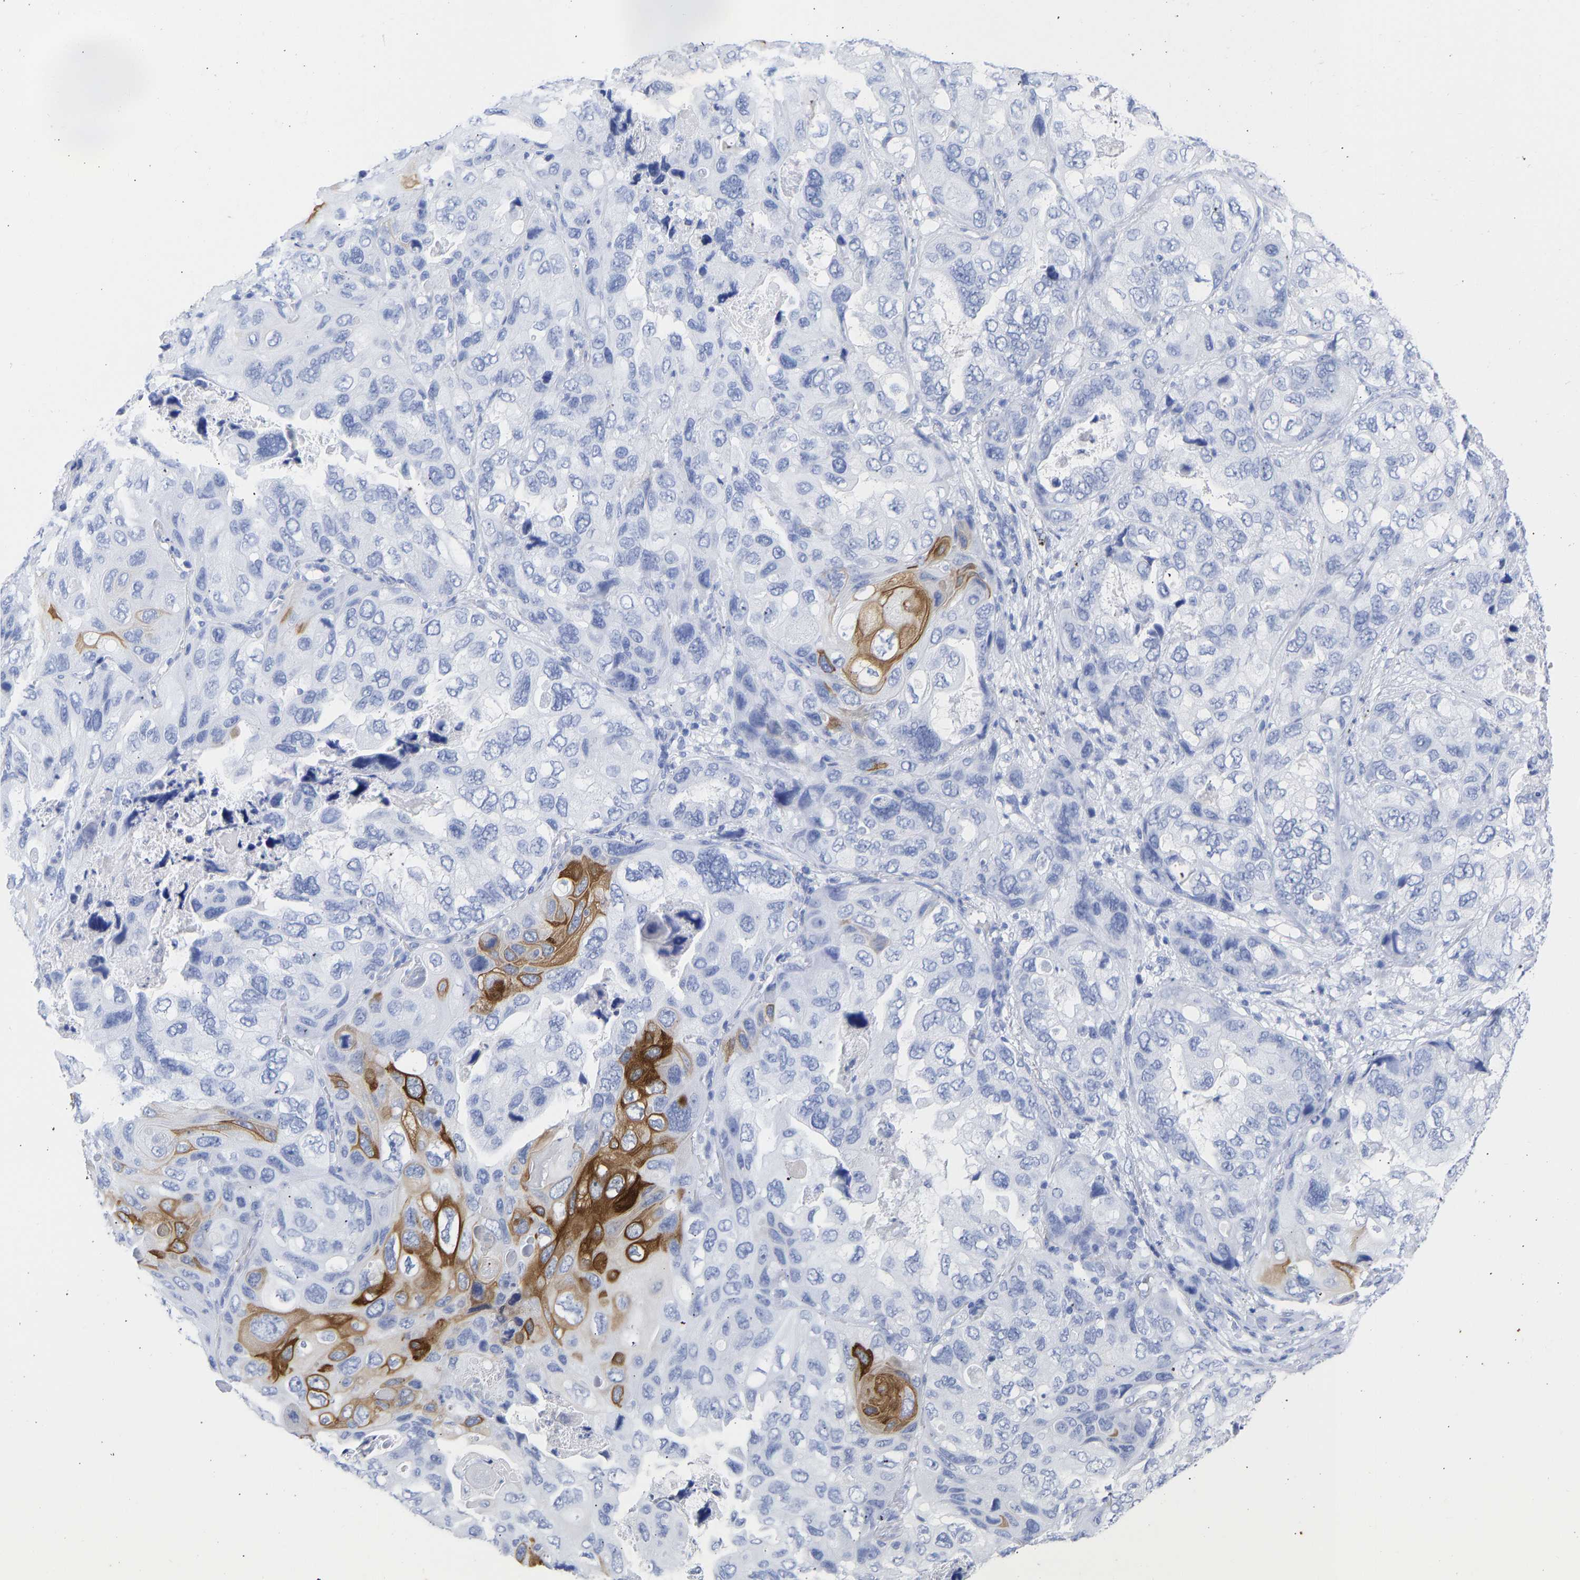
{"staining": {"intensity": "strong", "quantity": "<25%", "location": "cytoplasmic/membranous"}, "tissue": "lung cancer", "cell_type": "Tumor cells", "image_type": "cancer", "snomed": [{"axis": "morphology", "description": "Squamous cell carcinoma, NOS"}, {"axis": "topography", "description": "Lung"}], "caption": "Lung squamous cell carcinoma tissue displays strong cytoplasmic/membranous staining in about <25% of tumor cells, visualized by immunohistochemistry. The protein of interest is stained brown, and the nuclei are stained in blue (DAB IHC with brightfield microscopy, high magnification).", "gene": "KRT1", "patient": {"sex": "female", "age": 73}}